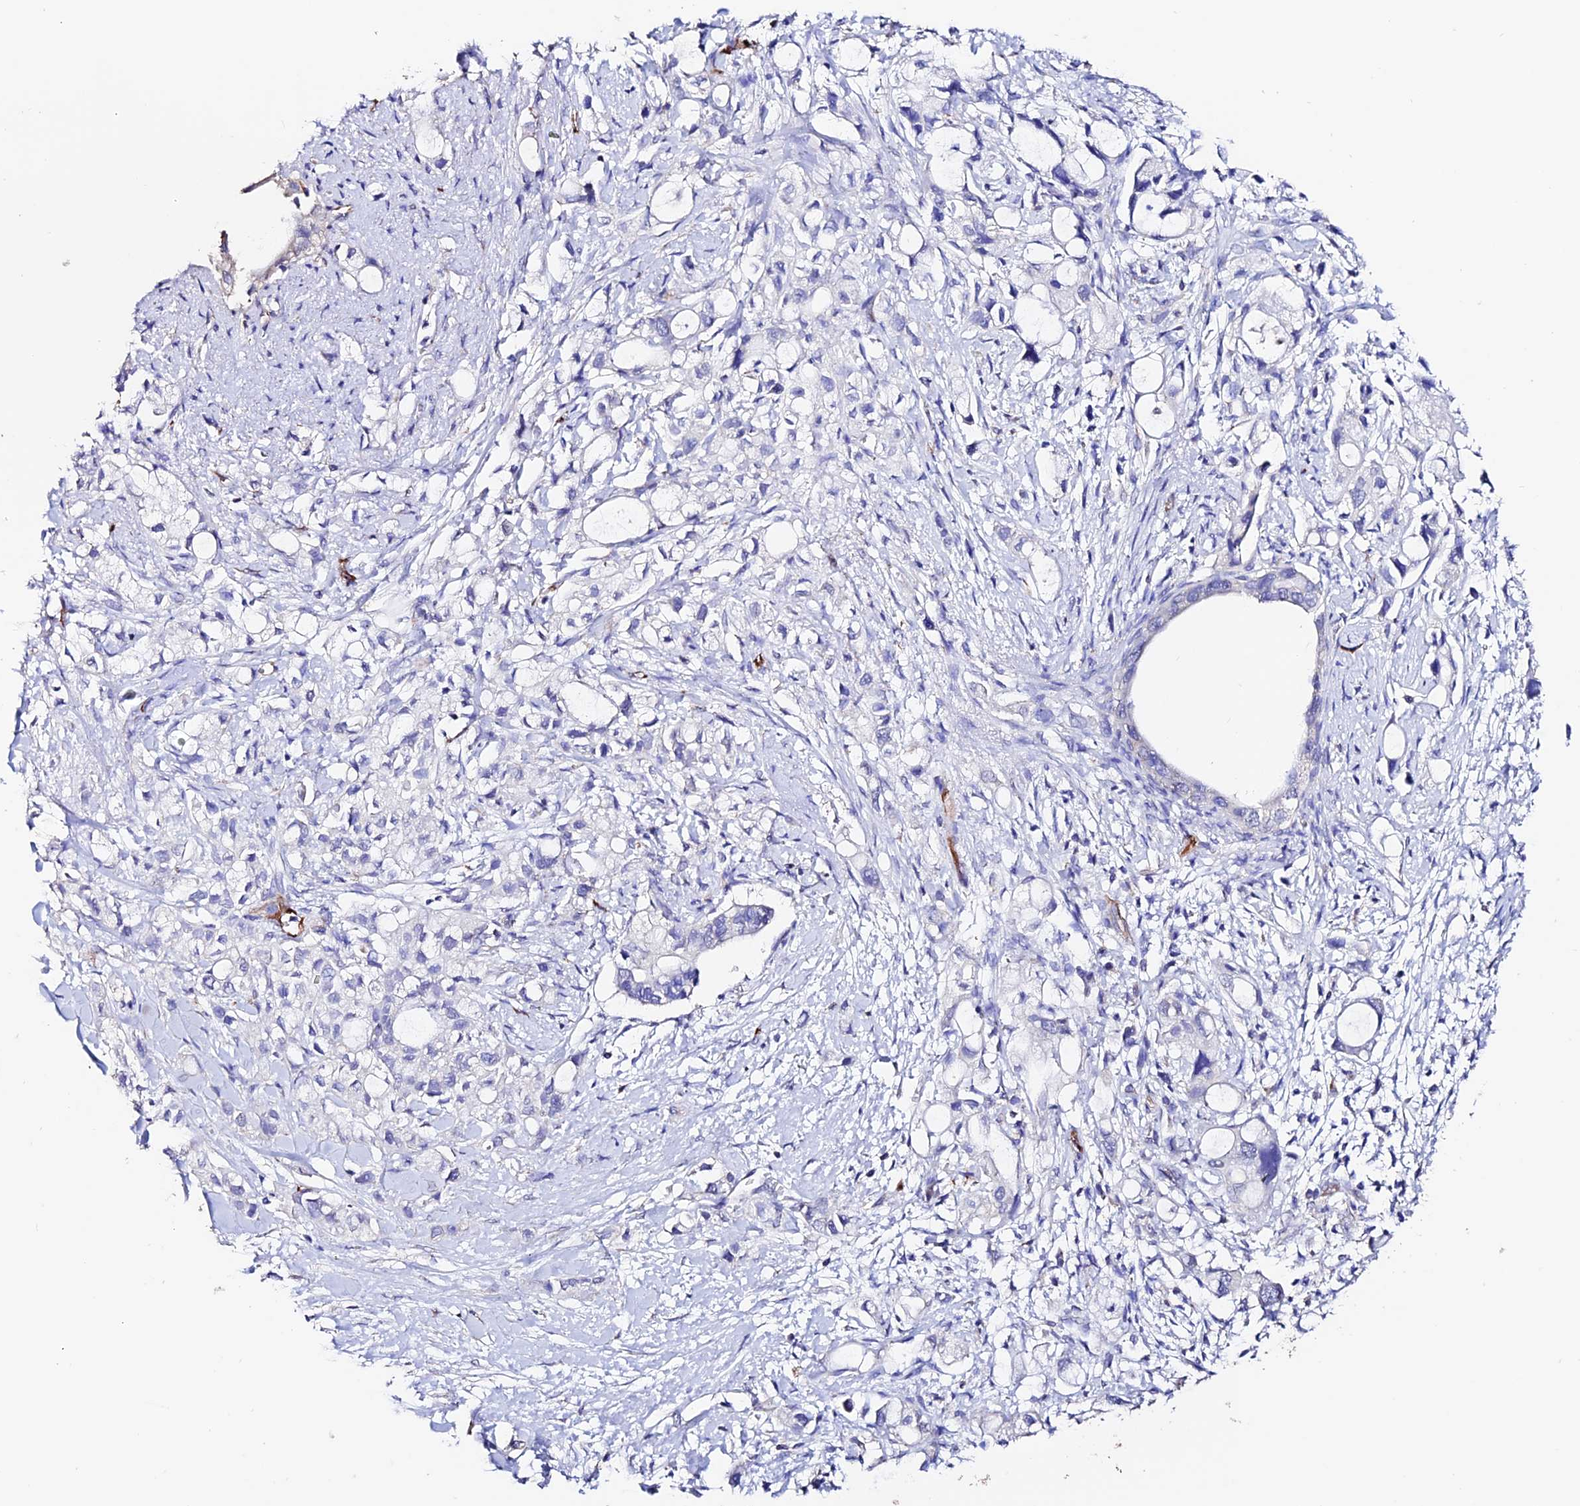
{"staining": {"intensity": "negative", "quantity": "none", "location": "none"}, "tissue": "pancreatic cancer", "cell_type": "Tumor cells", "image_type": "cancer", "snomed": [{"axis": "morphology", "description": "Adenocarcinoma, NOS"}, {"axis": "topography", "description": "Pancreas"}], "caption": "Human adenocarcinoma (pancreatic) stained for a protein using IHC shows no expression in tumor cells.", "gene": "ESM1", "patient": {"sex": "female", "age": 56}}